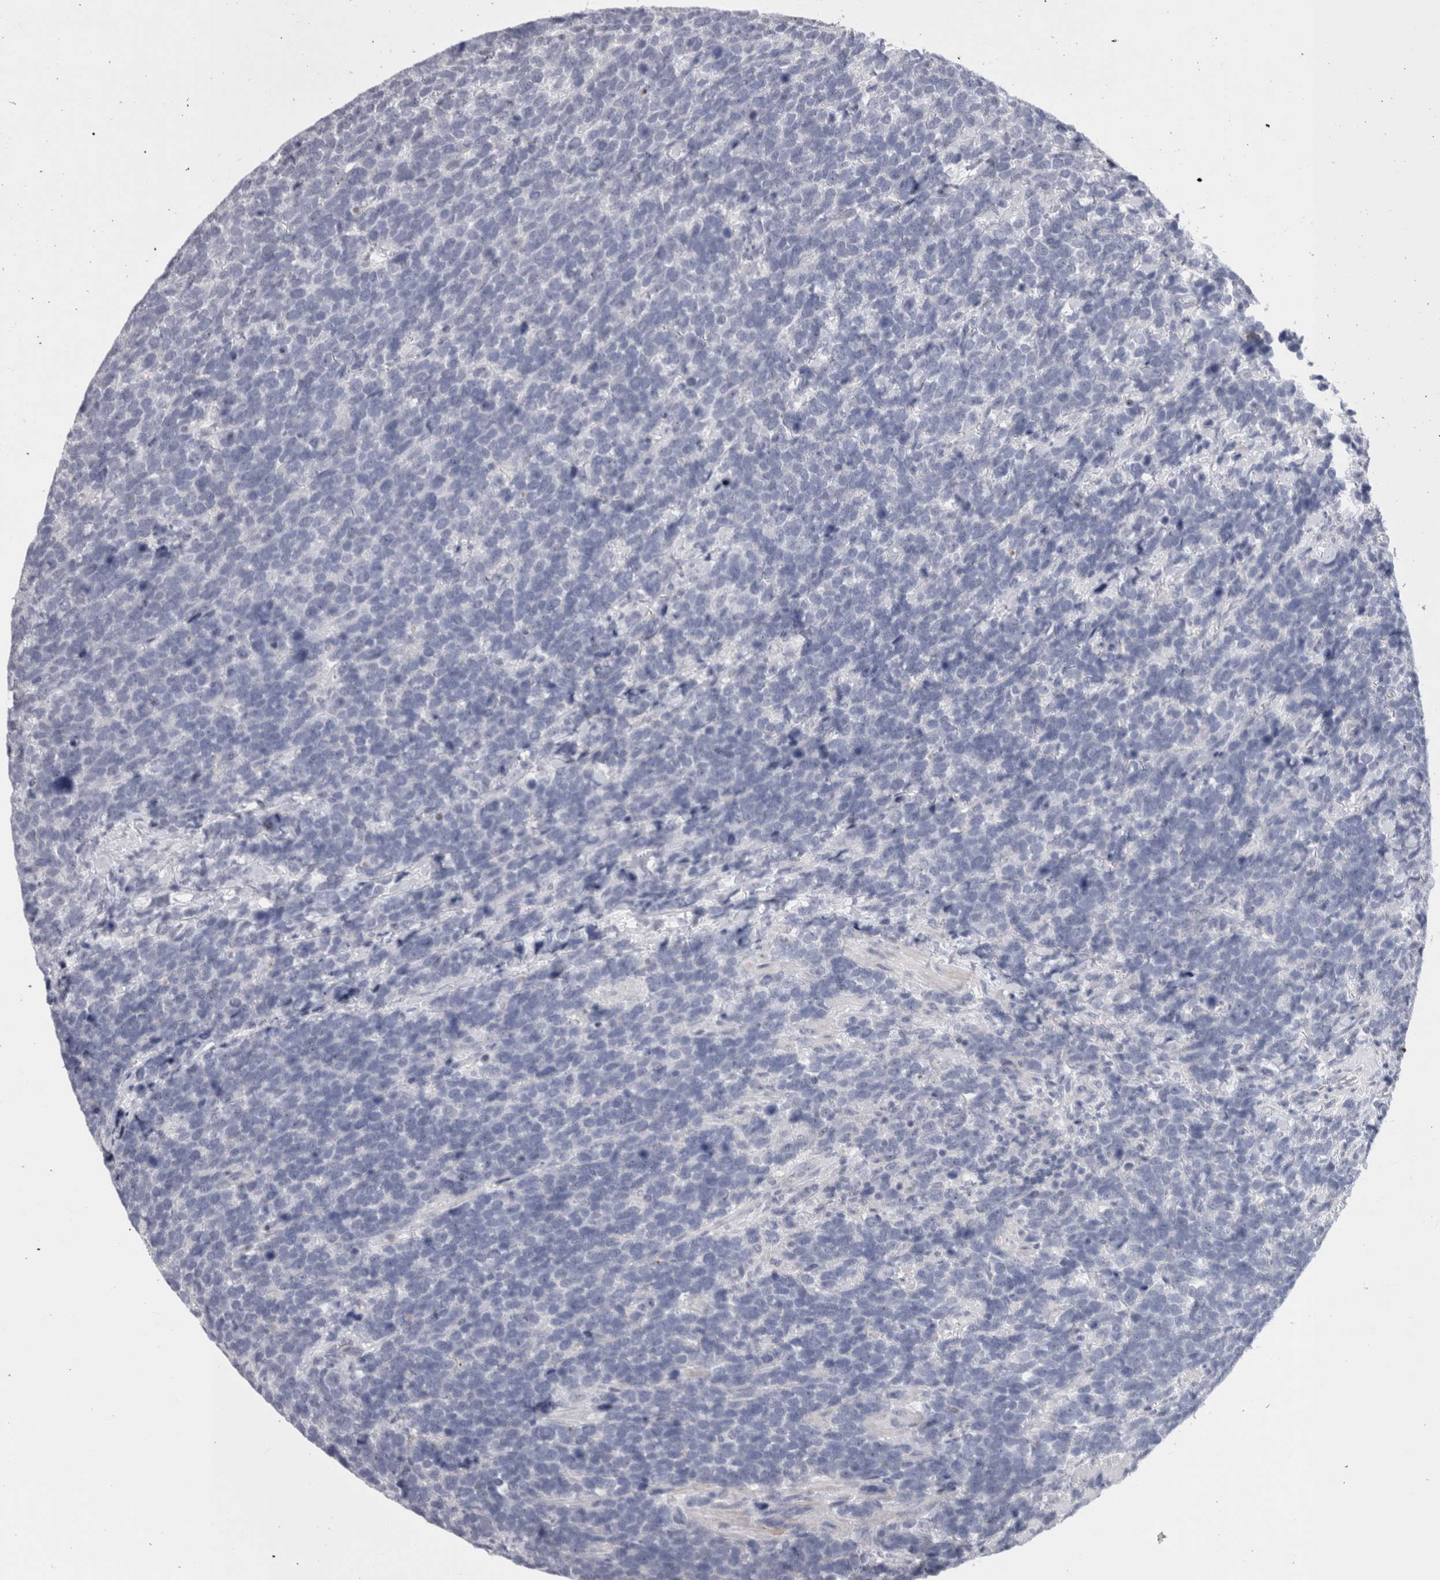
{"staining": {"intensity": "negative", "quantity": "none", "location": "none"}, "tissue": "urothelial cancer", "cell_type": "Tumor cells", "image_type": "cancer", "snomed": [{"axis": "morphology", "description": "Urothelial carcinoma, High grade"}, {"axis": "topography", "description": "Urinary bladder"}], "caption": "This image is of urothelial cancer stained with IHC to label a protein in brown with the nuclei are counter-stained blue. There is no expression in tumor cells.", "gene": "PWP2", "patient": {"sex": "female", "age": 82}}